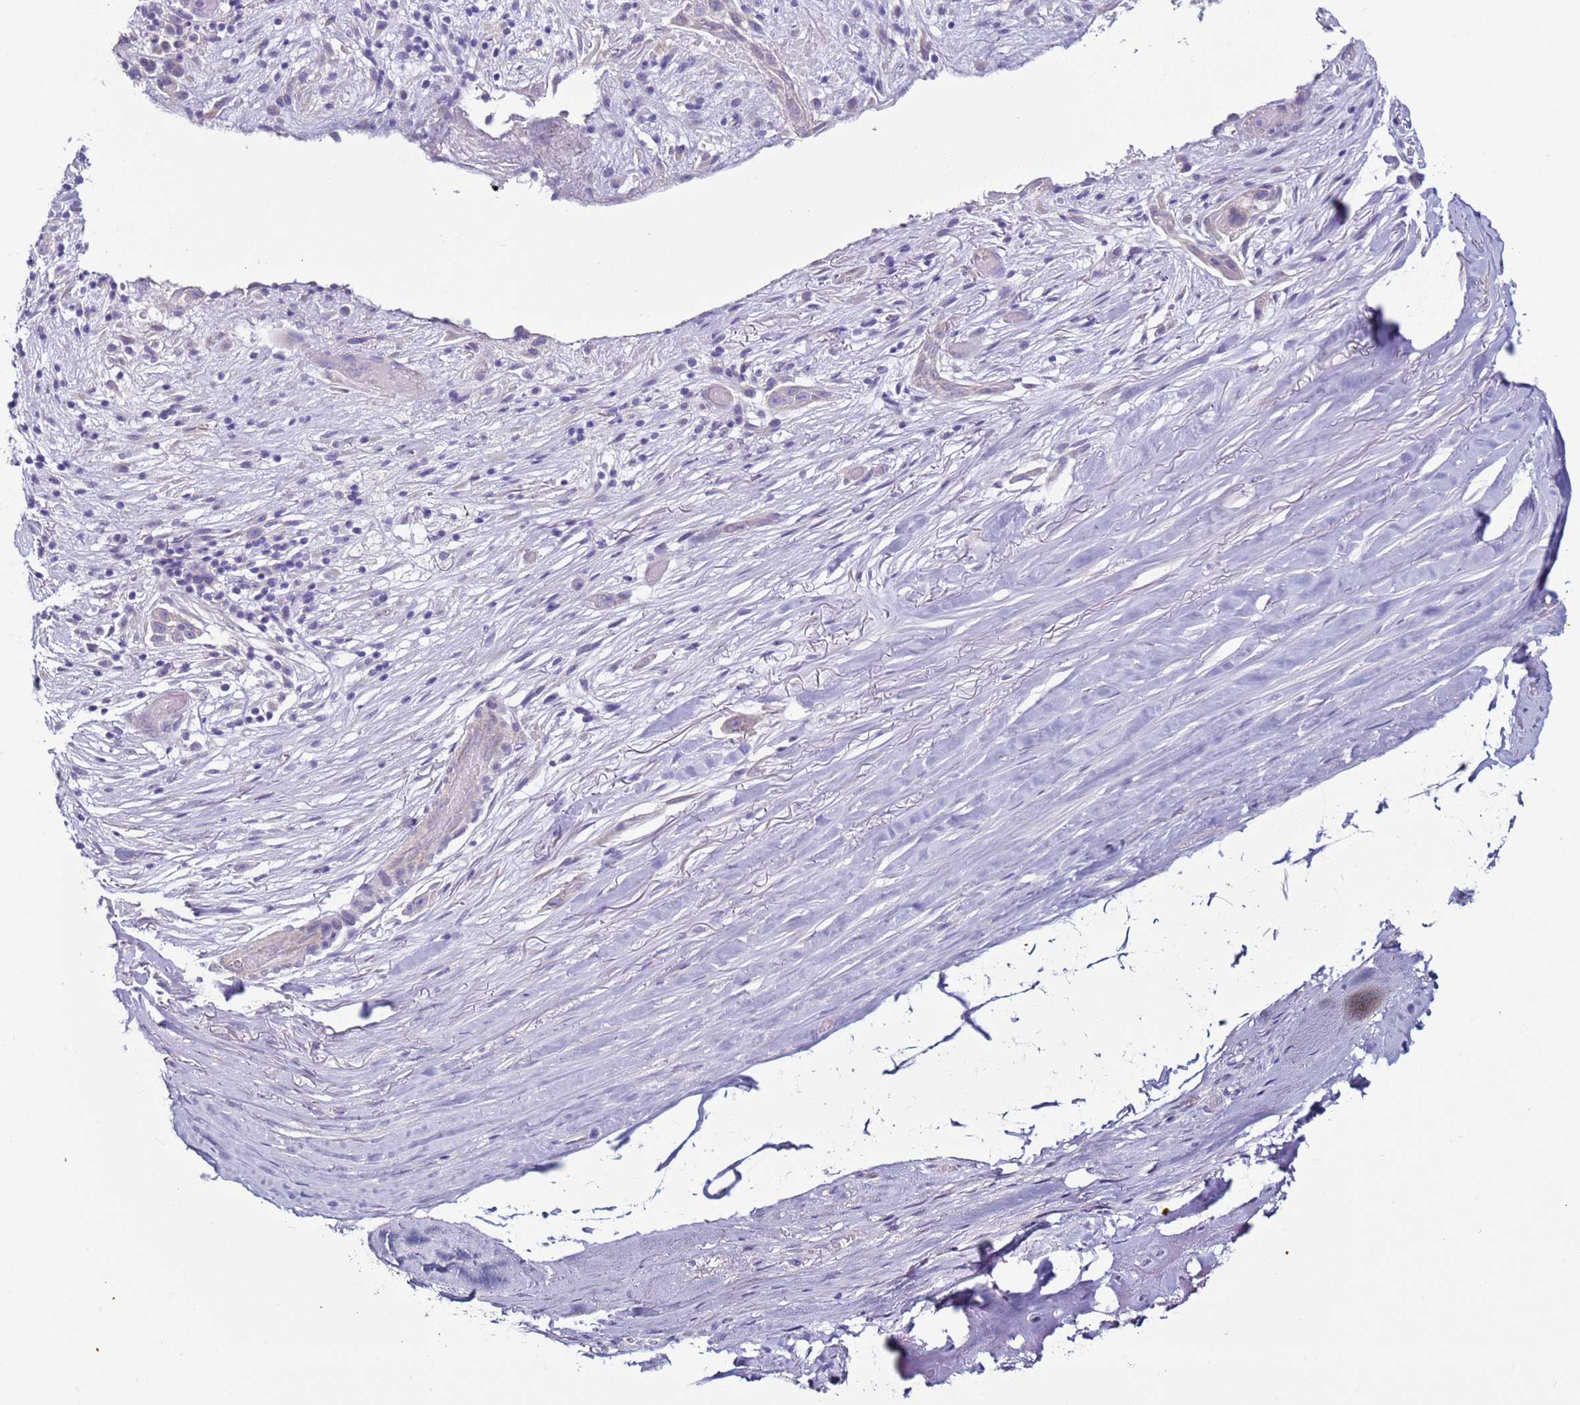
{"staining": {"intensity": "negative", "quantity": "none", "location": "none"}, "tissue": "adipose tissue", "cell_type": "Adipocytes", "image_type": "normal", "snomed": [{"axis": "morphology", "description": "Normal tissue, NOS"}, {"axis": "morphology", "description": "Basal cell carcinoma"}, {"axis": "topography", "description": "Skin"}], "caption": "An image of human adipose tissue is negative for staining in adipocytes. (Brightfield microscopy of DAB (3,3'-diaminobenzidine) IHC at high magnification).", "gene": "NPAP1", "patient": {"sex": "female", "age": 89}}